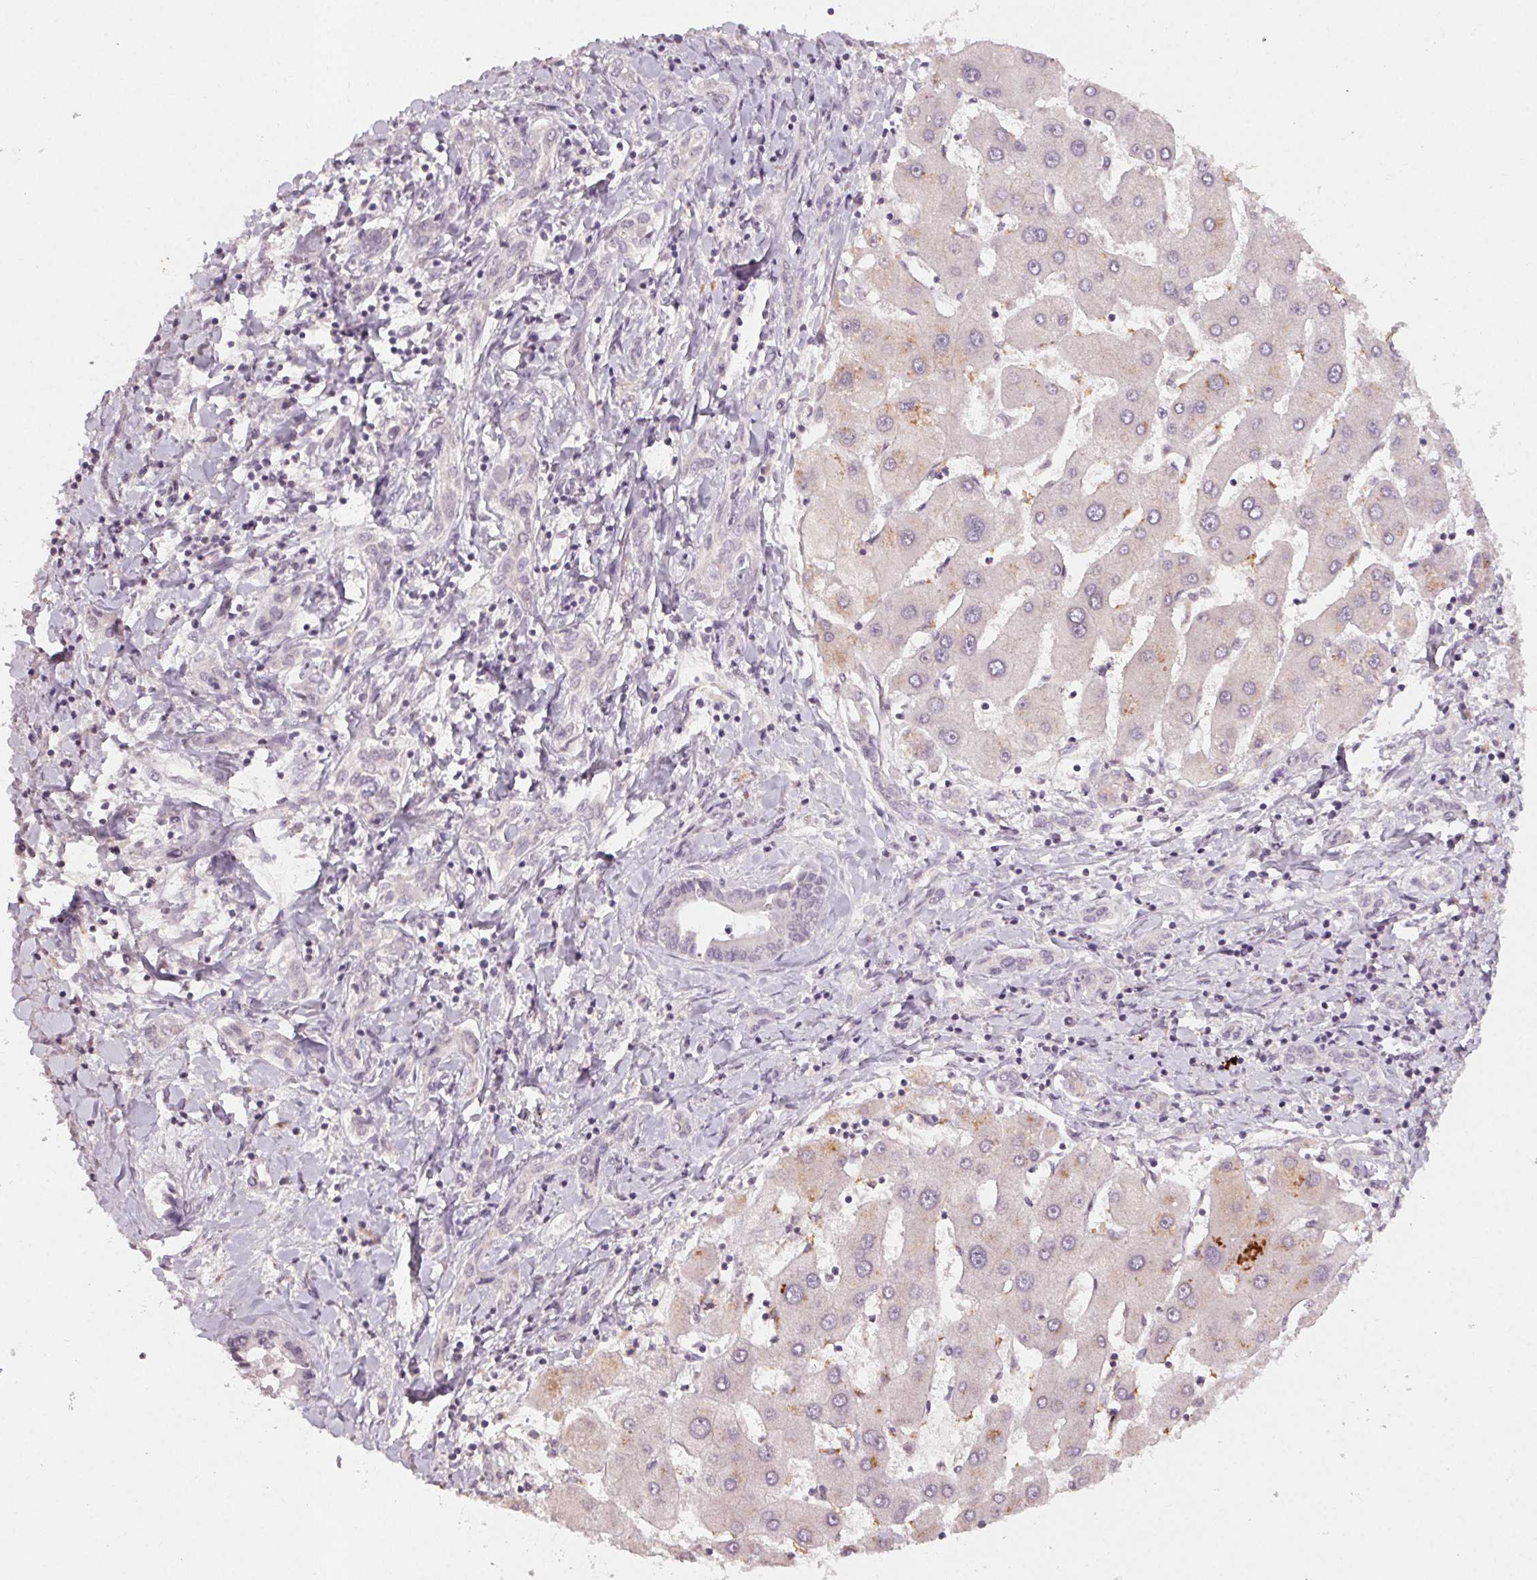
{"staining": {"intensity": "negative", "quantity": "none", "location": "none"}, "tissue": "liver cancer", "cell_type": "Tumor cells", "image_type": "cancer", "snomed": [{"axis": "morphology", "description": "Cholangiocarcinoma"}, {"axis": "topography", "description": "Liver"}], "caption": "The histopathology image exhibits no significant positivity in tumor cells of cholangiocarcinoma (liver).", "gene": "KLRC3", "patient": {"sex": "male", "age": 66}}